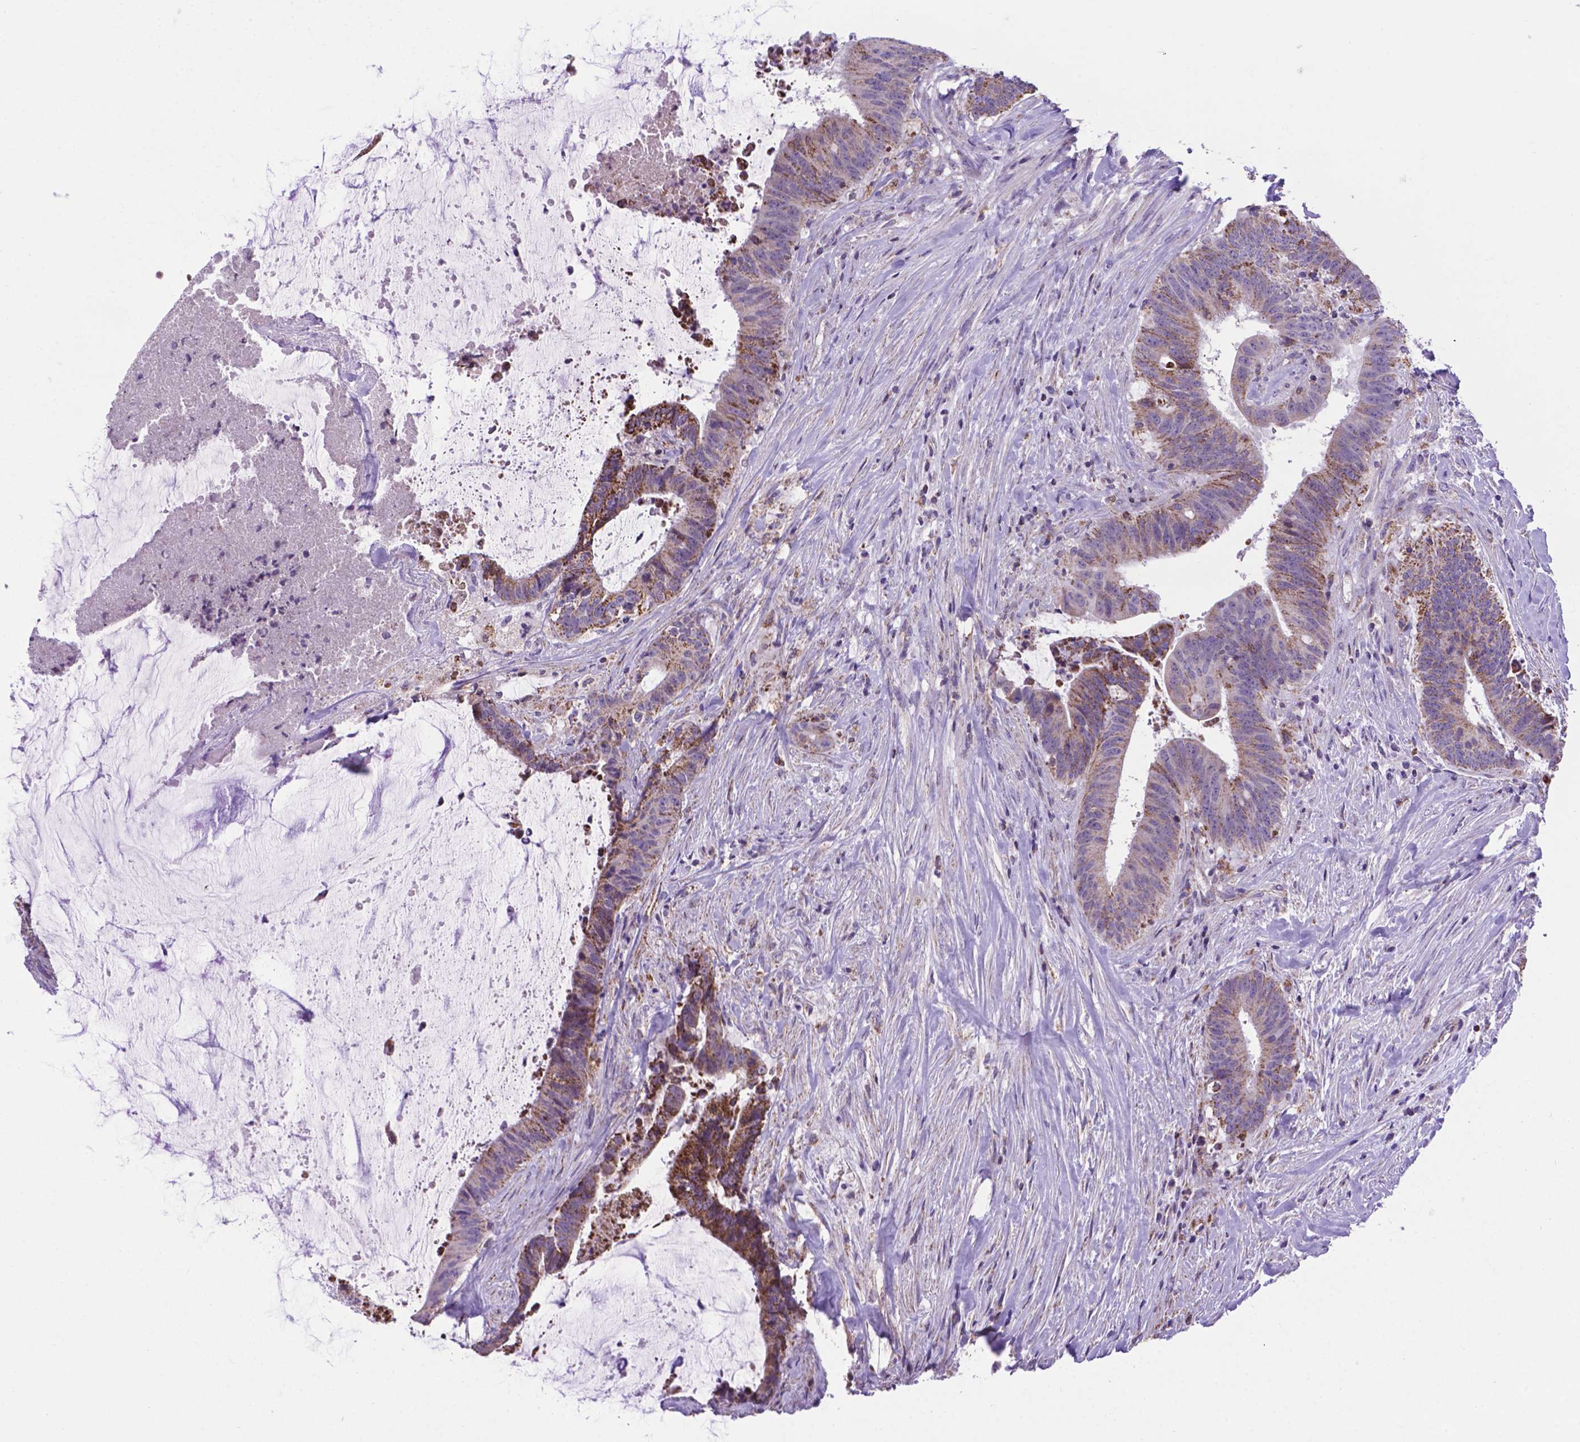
{"staining": {"intensity": "moderate", "quantity": ">75%", "location": "cytoplasmic/membranous"}, "tissue": "colorectal cancer", "cell_type": "Tumor cells", "image_type": "cancer", "snomed": [{"axis": "morphology", "description": "Adenocarcinoma, NOS"}, {"axis": "topography", "description": "Colon"}], "caption": "There is medium levels of moderate cytoplasmic/membranous positivity in tumor cells of colorectal cancer (adenocarcinoma), as demonstrated by immunohistochemical staining (brown color).", "gene": "POU3F3", "patient": {"sex": "female", "age": 43}}